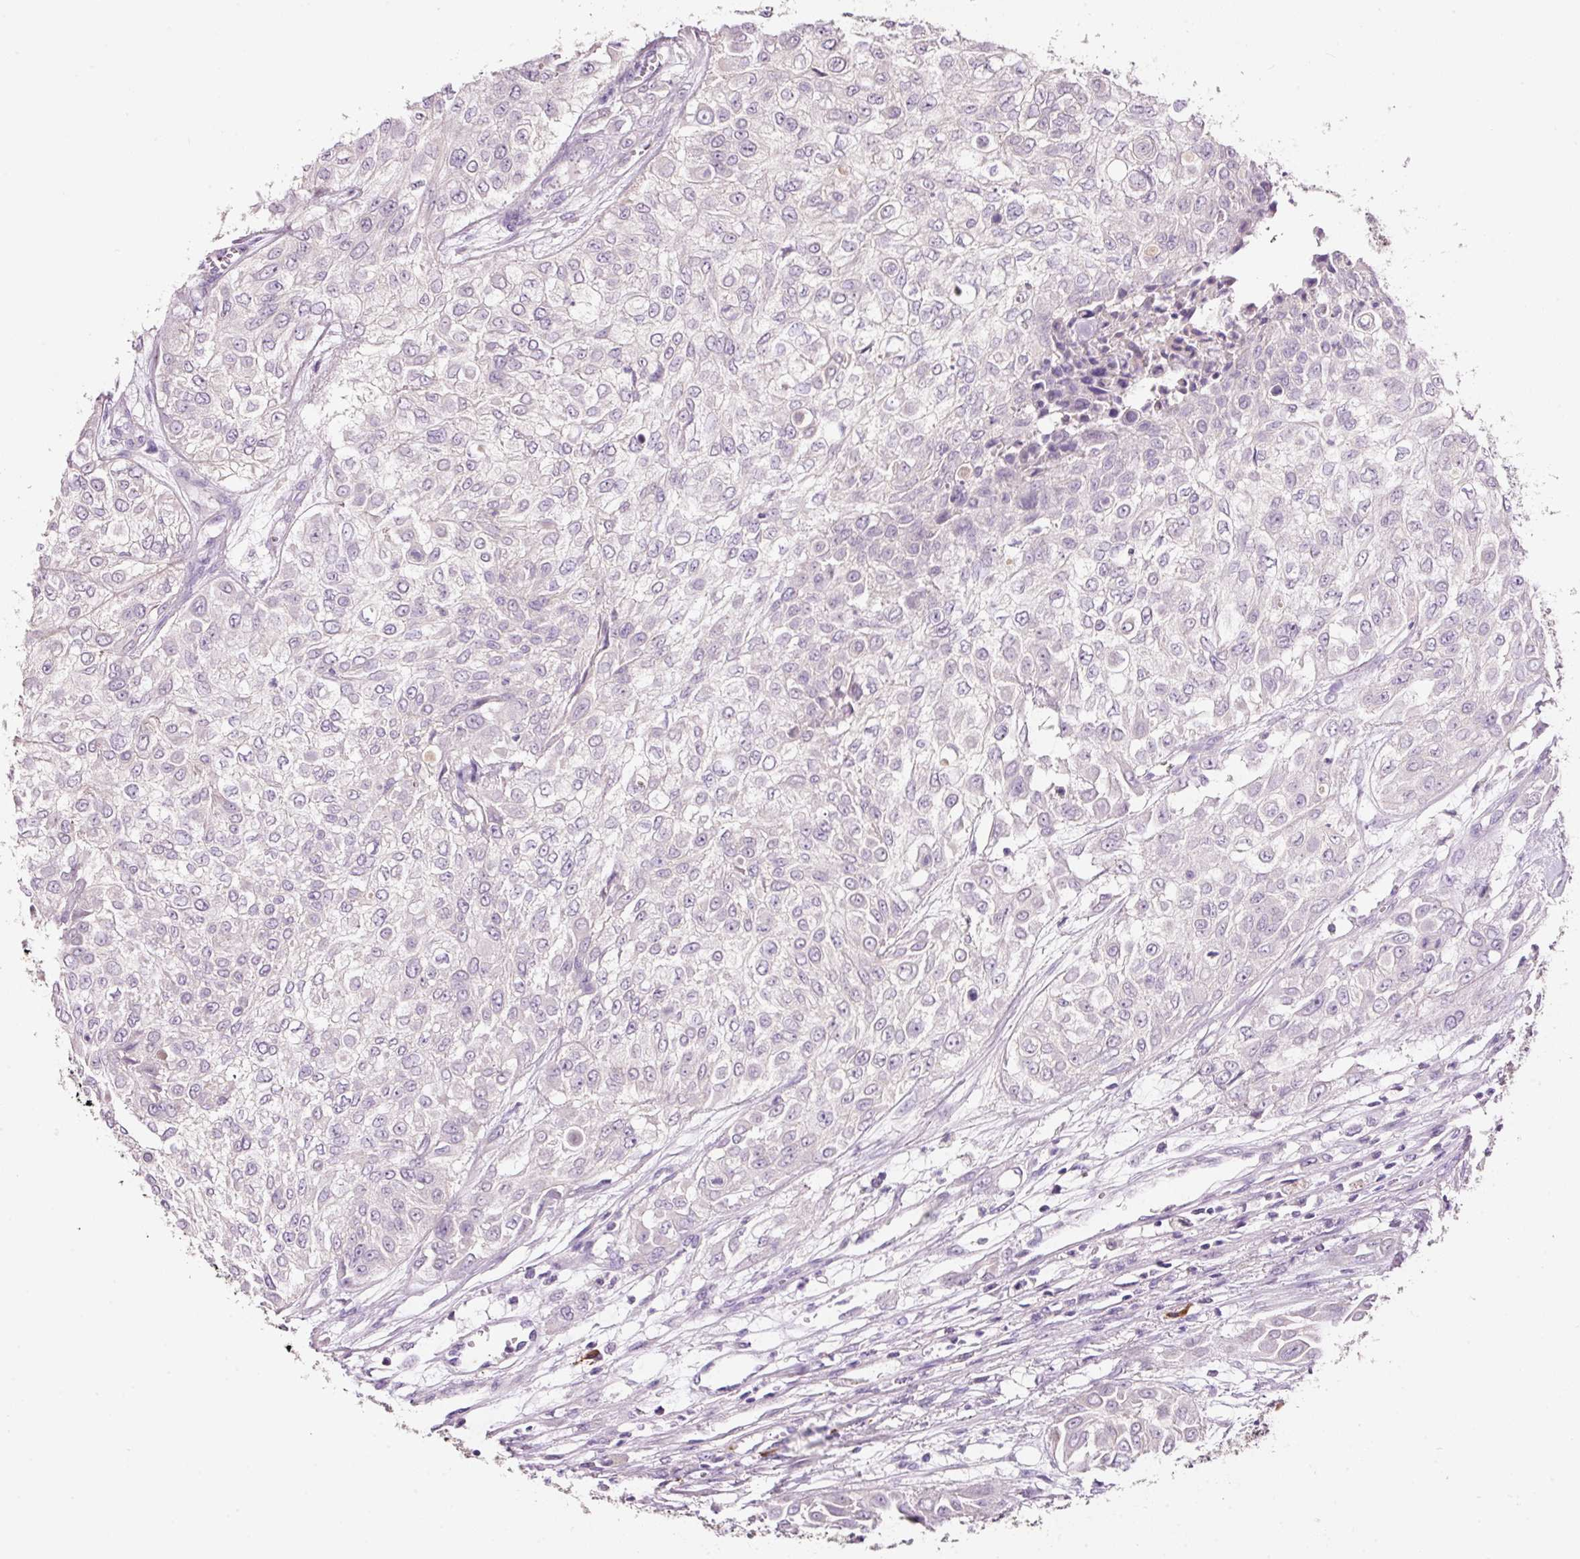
{"staining": {"intensity": "negative", "quantity": "none", "location": "none"}, "tissue": "urothelial cancer", "cell_type": "Tumor cells", "image_type": "cancer", "snomed": [{"axis": "morphology", "description": "Urothelial carcinoma, High grade"}, {"axis": "topography", "description": "Urinary bladder"}], "caption": "High power microscopy histopathology image of an immunohistochemistry (IHC) micrograph of urothelial carcinoma (high-grade), revealing no significant staining in tumor cells. (DAB (3,3'-diaminobenzidine) immunohistochemistry with hematoxylin counter stain).", "gene": "TENT5C", "patient": {"sex": "male", "age": 57}}